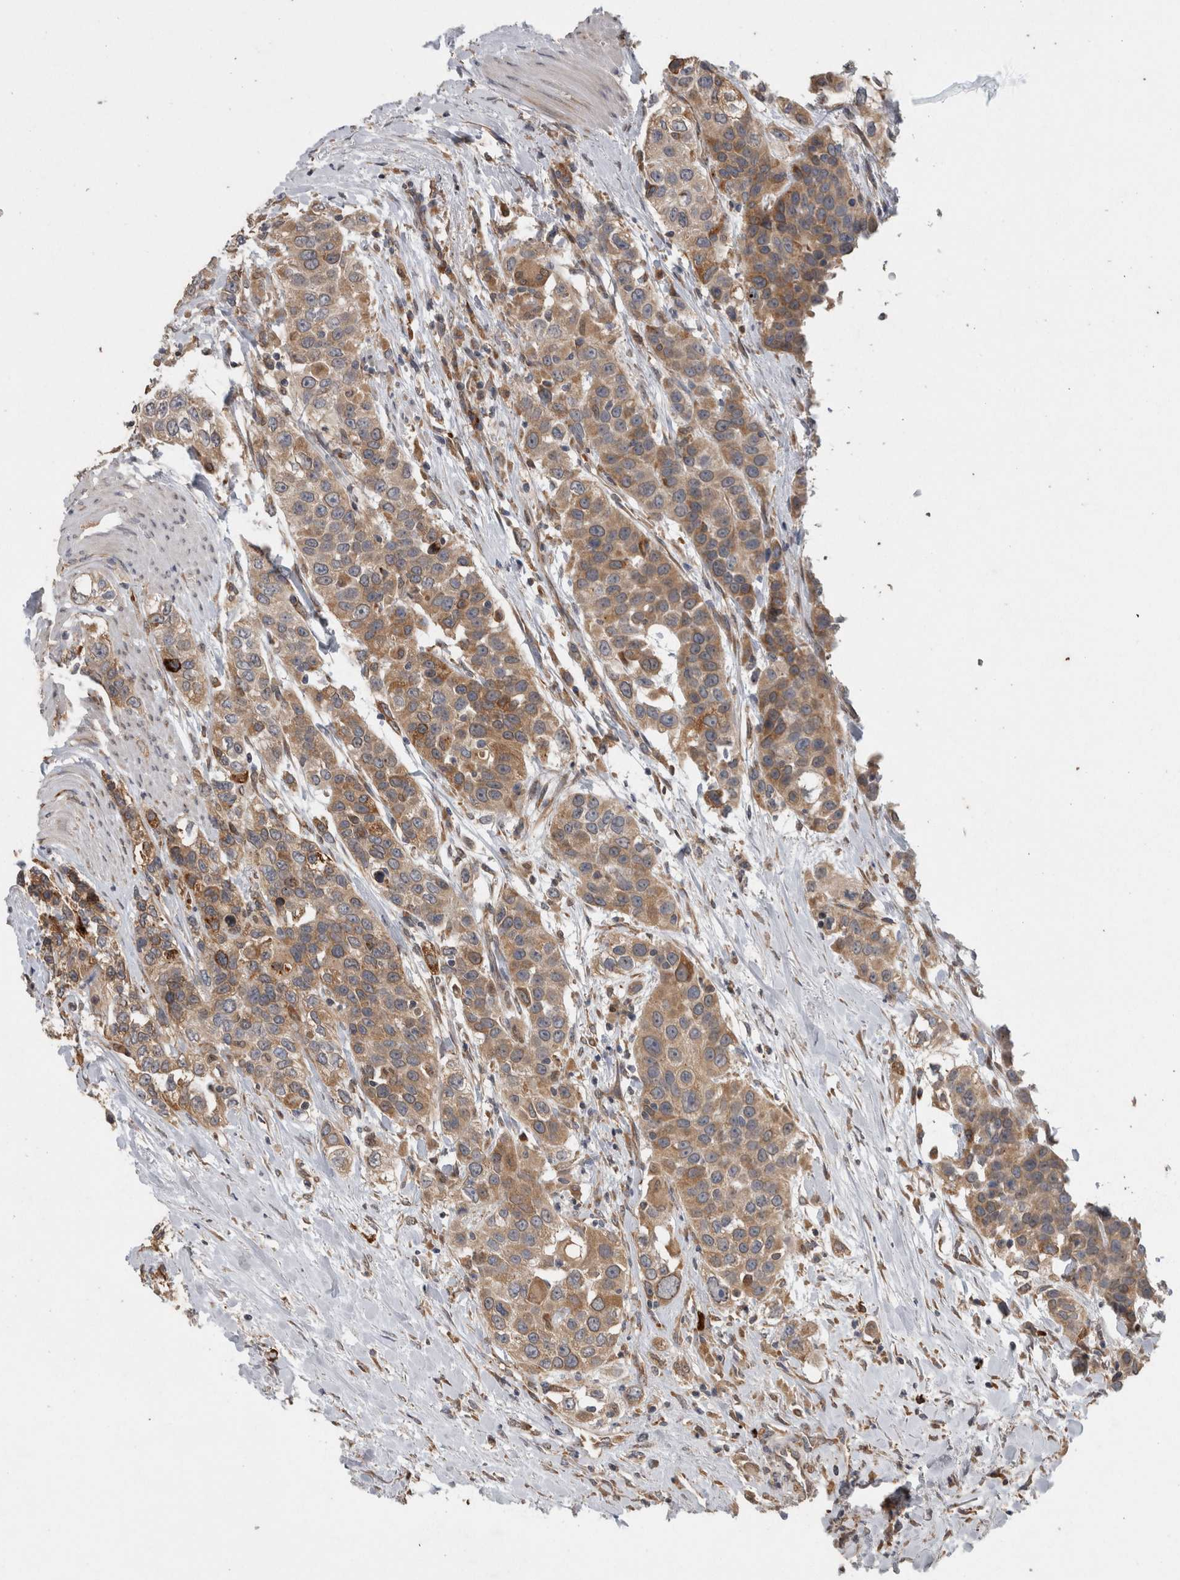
{"staining": {"intensity": "moderate", "quantity": ">75%", "location": "cytoplasmic/membranous"}, "tissue": "urothelial cancer", "cell_type": "Tumor cells", "image_type": "cancer", "snomed": [{"axis": "morphology", "description": "Urothelial carcinoma, High grade"}, {"axis": "topography", "description": "Urinary bladder"}], "caption": "Protein expression analysis of high-grade urothelial carcinoma displays moderate cytoplasmic/membranous expression in approximately >75% of tumor cells.", "gene": "ADGRL3", "patient": {"sex": "female", "age": 80}}